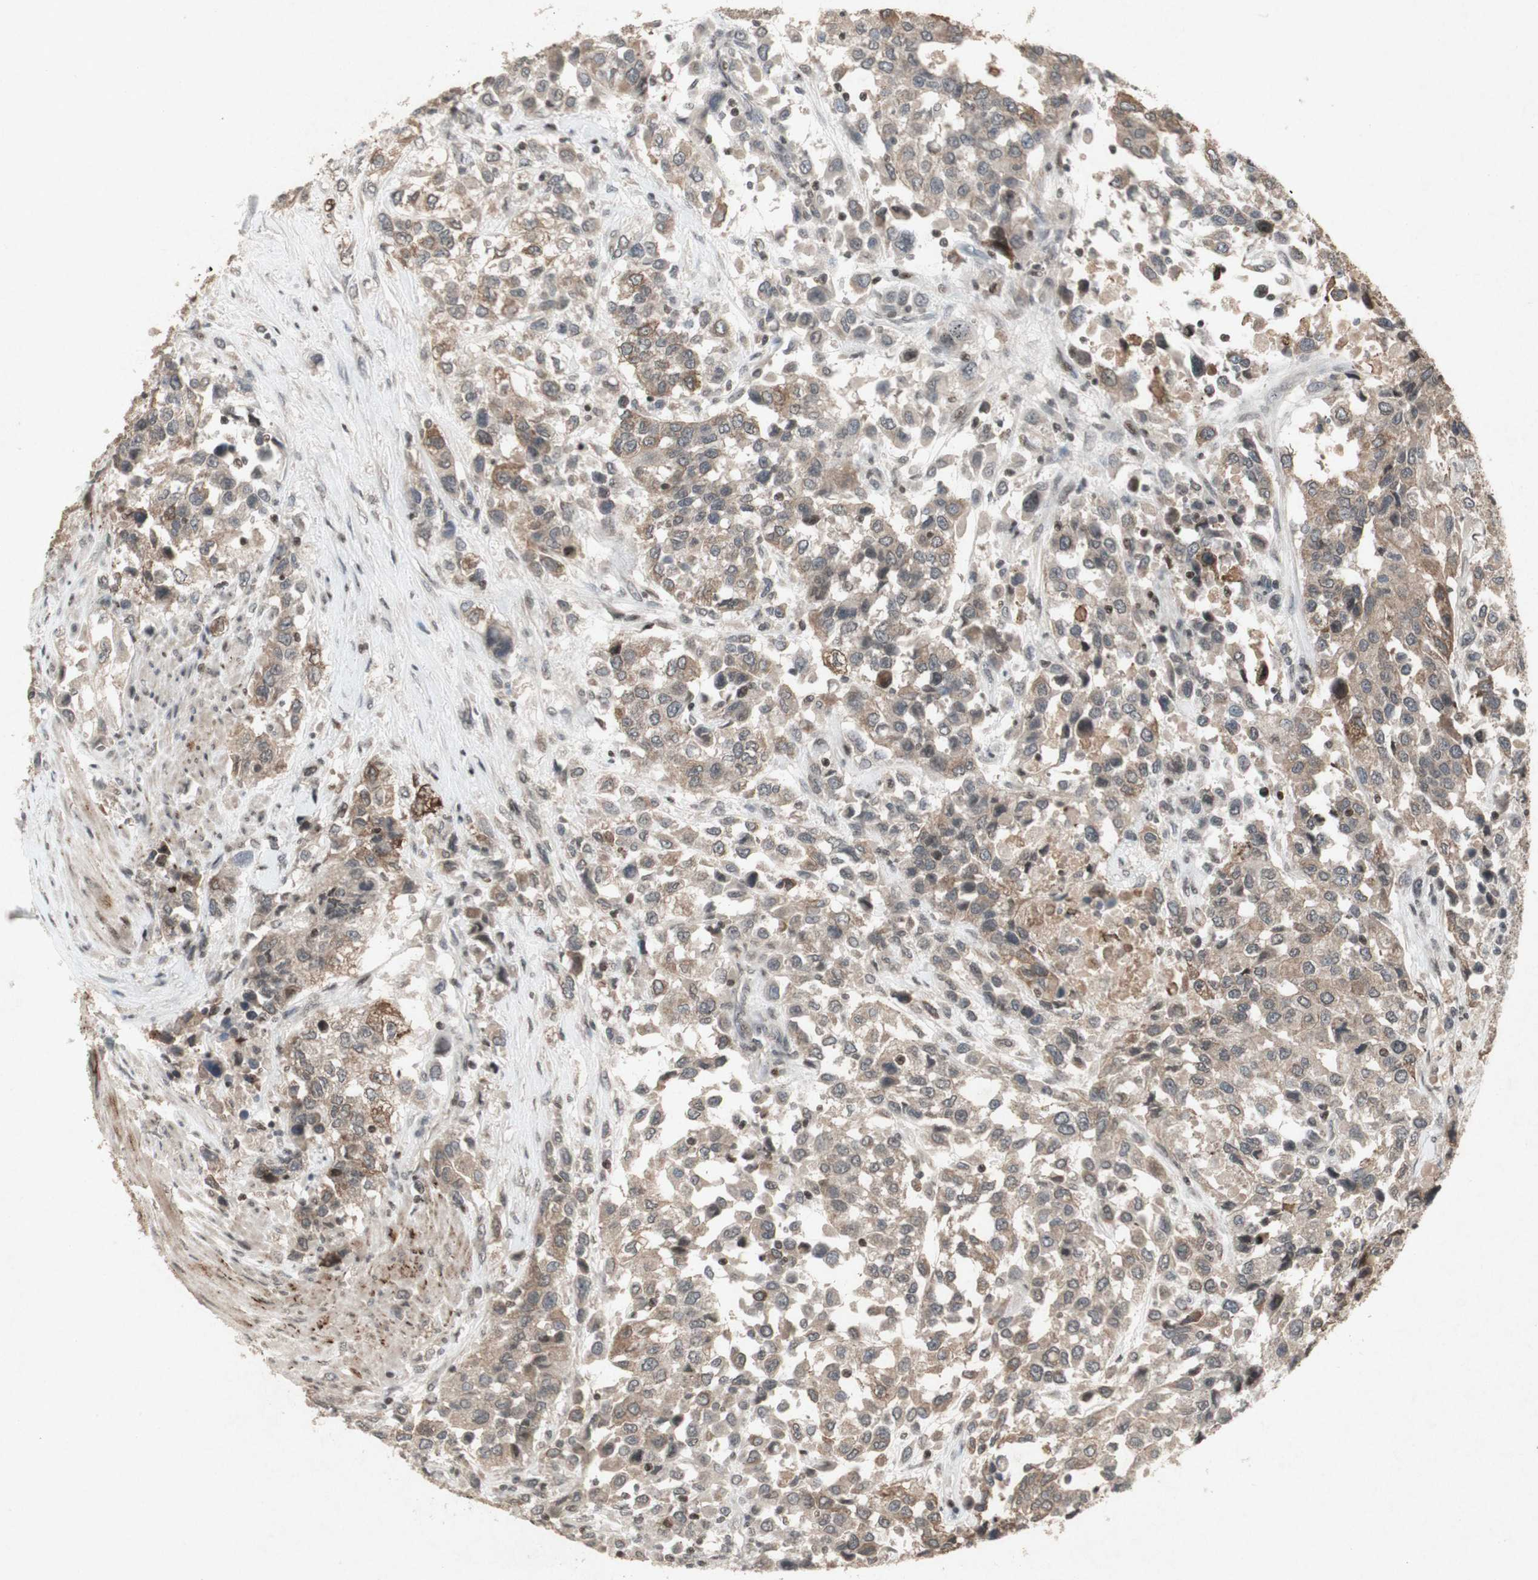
{"staining": {"intensity": "weak", "quantity": ">75%", "location": "cytoplasmic/membranous"}, "tissue": "urothelial cancer", "cell_type": "Tumor cells", "image_type": "cancer", "snomed": [{"axis": "morphology", "description": "Urothelial carcinoma, High grade"}, {"axis": "topography", "description": "Urinary bladder"}], "caption": "Human urothelial carcinoma (high-grade) stained with a protein marker shows weak staining in tumor cells.", "gene": "PLXNA1", "patient": {"sex": "female", "age": 80}}